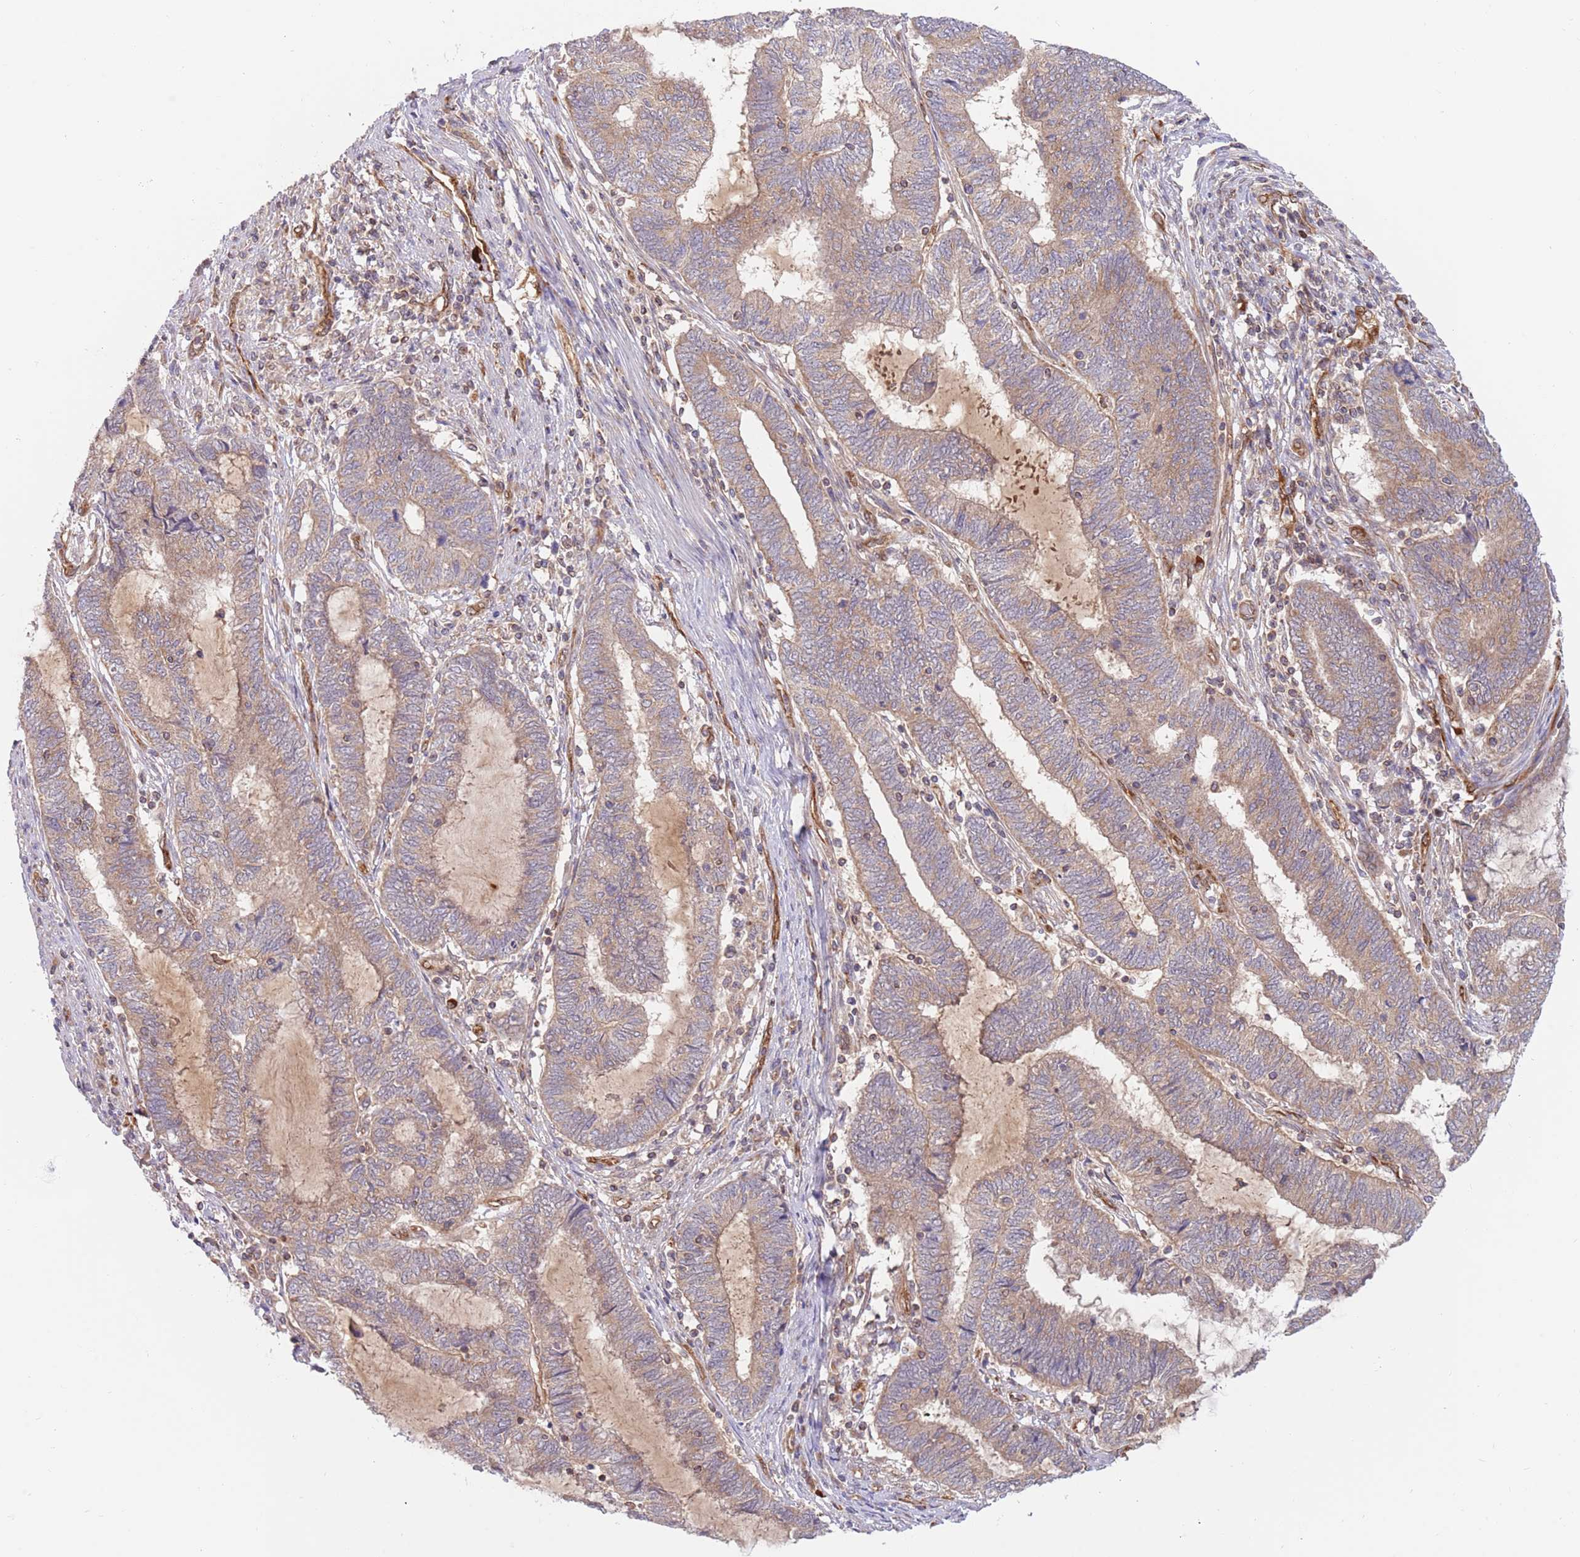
{"staining": {"intensity": "weak", "quantity": "25%-75%", "location": "cytoplasmic/membranous"}, "tissue": "endometrial cancer", "cell_type": "Tumor cells", "image_type": "cancer", "snomed": [{"axis": "morphology", "description": "Adenocarcinoma, NOS"}, {"axis": "topography", "description": "Uterus"}, {"axis": "topography", "description": "Endometrium"}], "caption": "Adenocarcinoma (endometrial) stained with DAB (3,3'-diaminobenzidine) immunohistochemistry shows low levels of weak cytoplasmic/membranous staining in approximately 25%-75% of tumor cells.", "gene": "GUK1", "patient": {"sex": "female", "age": 70}}